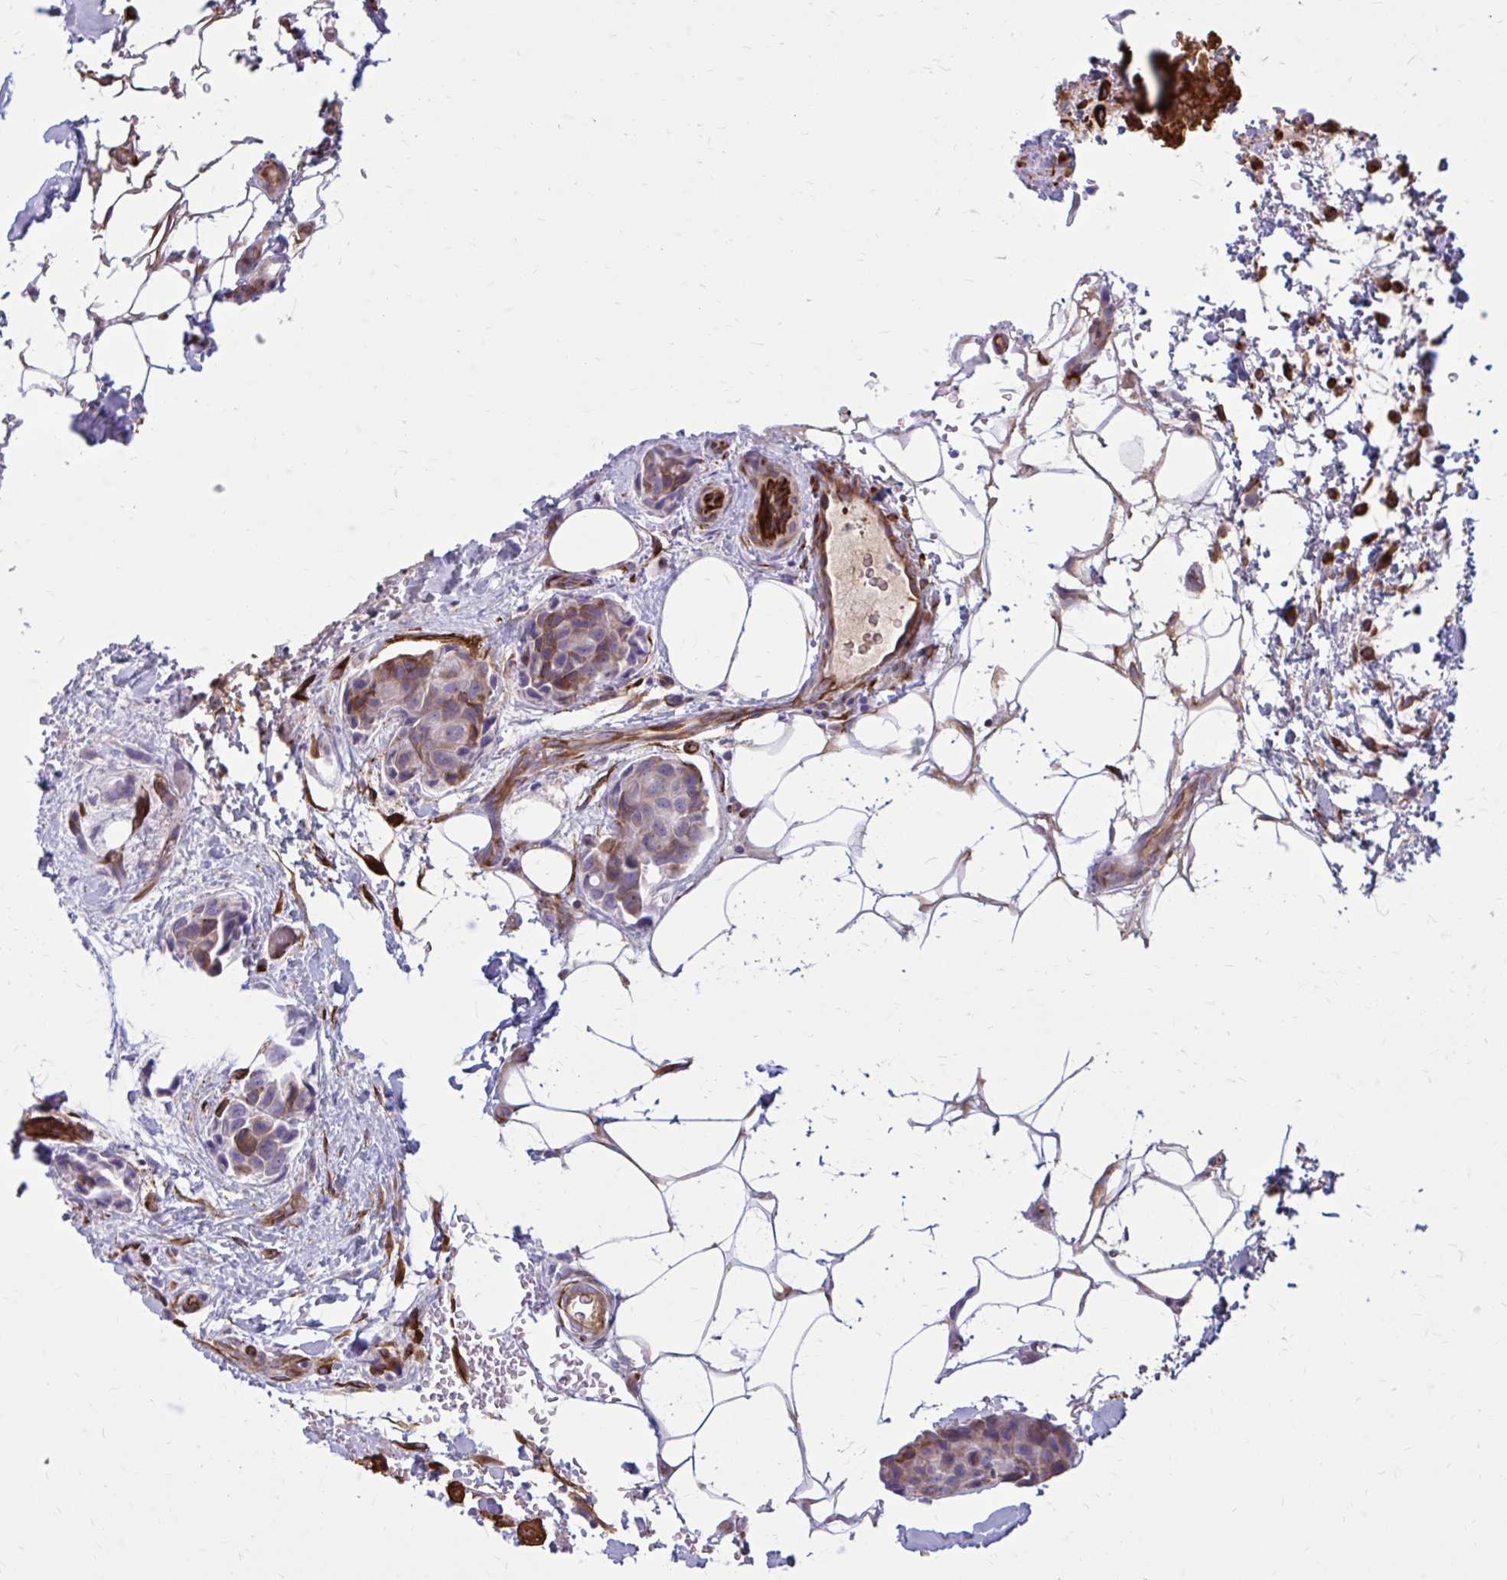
{"staining": {"intensity": "moderate", "quantity": "<25%", "location": "cytoplasmic/membranous"}, "tissue": "breast cancer", "cell_type": "Tumor cells", "image_type": "cancer", "snomed": [{"axis": "morphology", "description": "Duct carcinoma"}, {"axis": "topography", "description": "Breast"}, {"axis": "topography", "description": "Lymph node"}], "caption": "Immunohistochemistry (IHC) staining of breast intraductal carcinoma, which demonstrates low levels of moderate cytoplasmic/membranous expression in approximately <25% of tumor cells indicating moderate cytoplasmic/membranous protein expression. The staining was performed using DAB (brown) for protein detection and nuclei were counterstained in hematoxylin (blue).", "gene": "BEND5", "patient": {"sex": "female", "age": 80}}